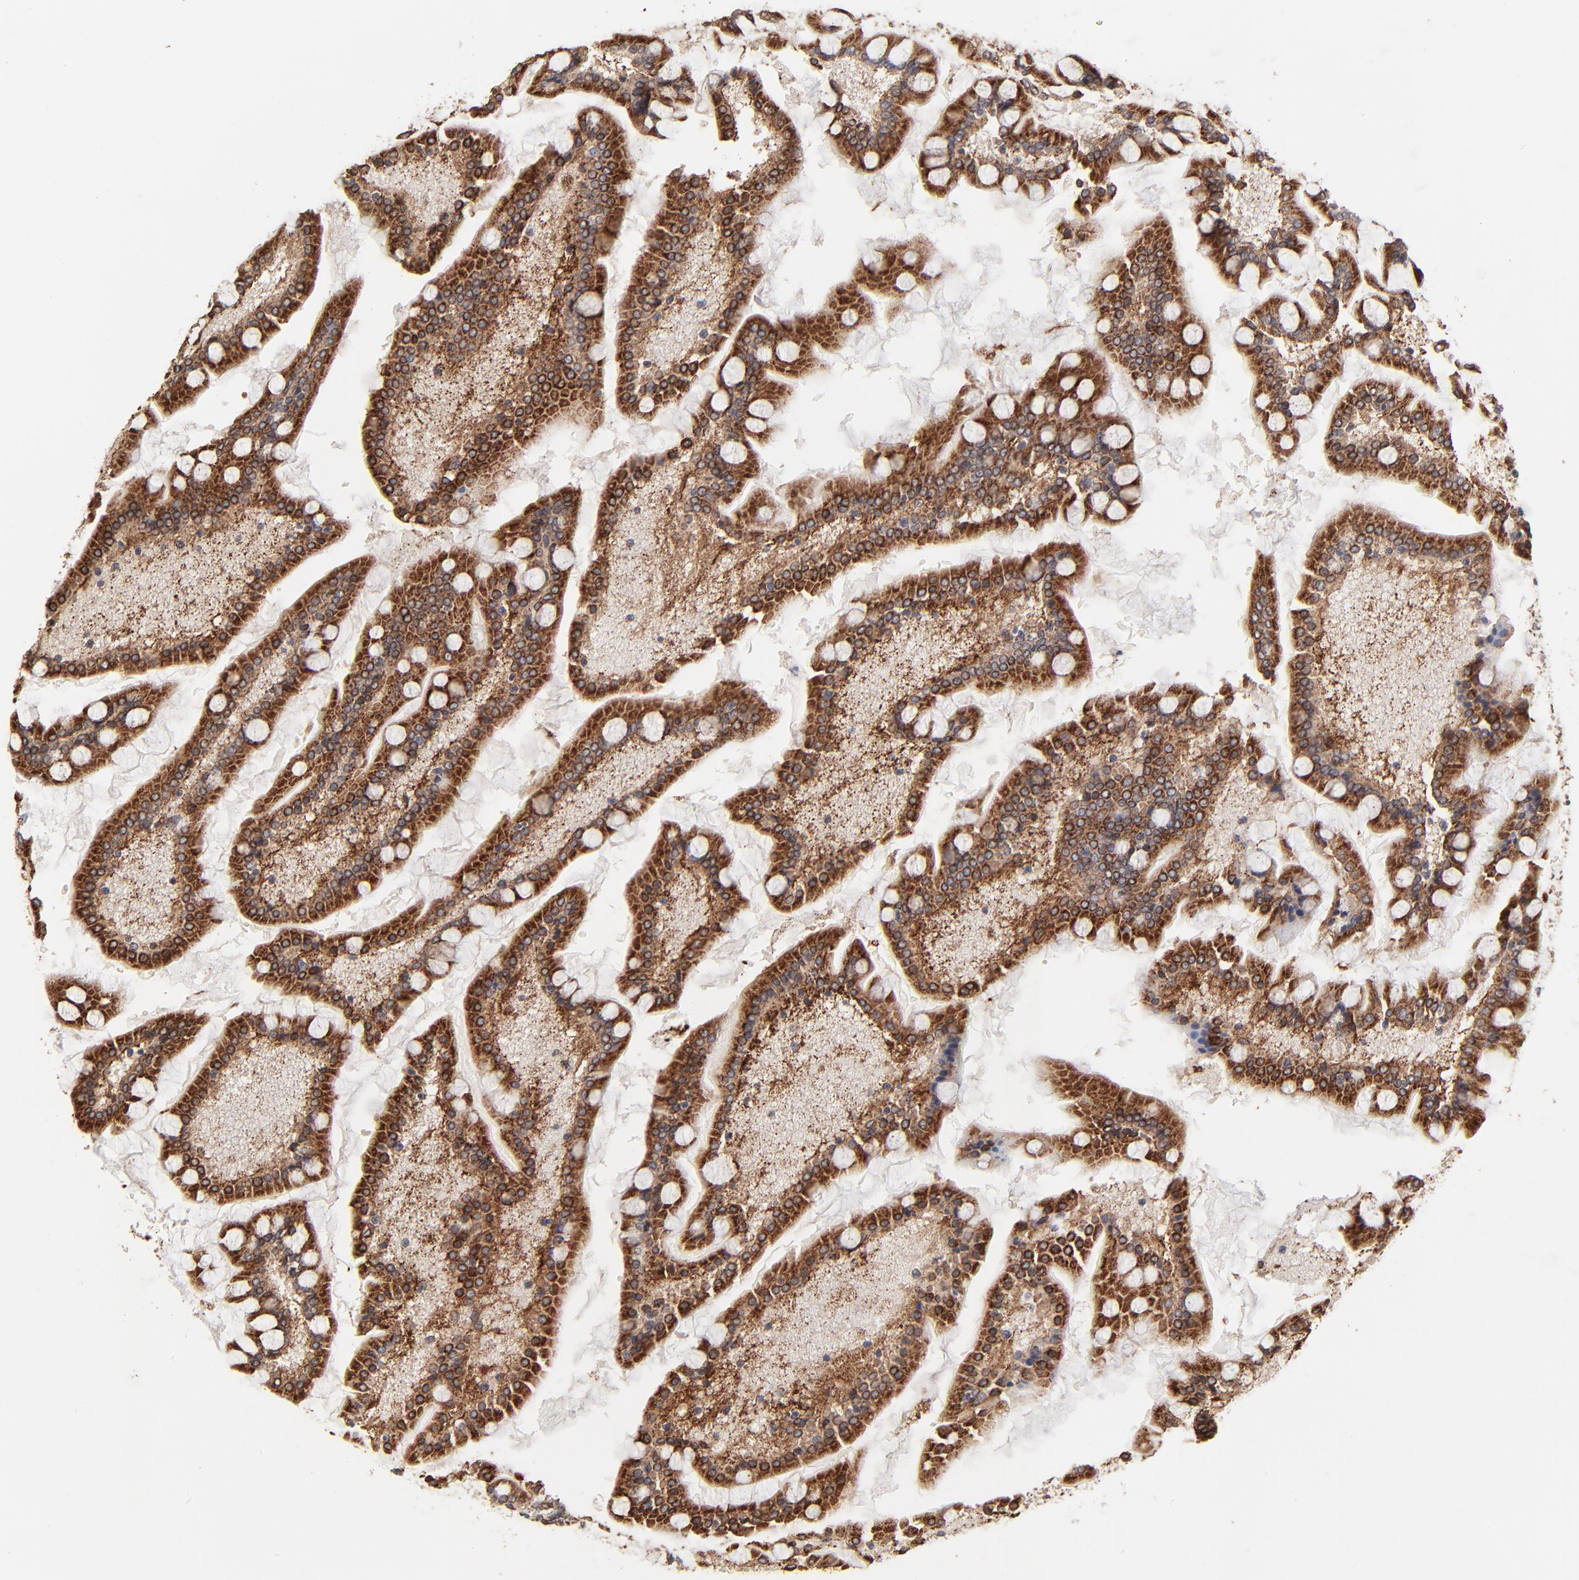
{"staining": {"intensity": "strong", "quantity": ">75%", "location": "cytoplasmic/membranous"}, "tissue": "small intestine", "cell_type": "Glandular cells", "image_type": "normal", "snomed": [{"axis": "morphology", "description": "Normal tissue, NOS"}, {"axis": "topography", "description": "Small intestine"}], "caption": "This is an image of immunohistochemistry (IHC) staining of unremarkable small intestine, which shows strong positivity in the cytoplasmic/membranous of glandular cells.", "gene": "ELP2", "patient": {"sex": "male", "age": 41}}